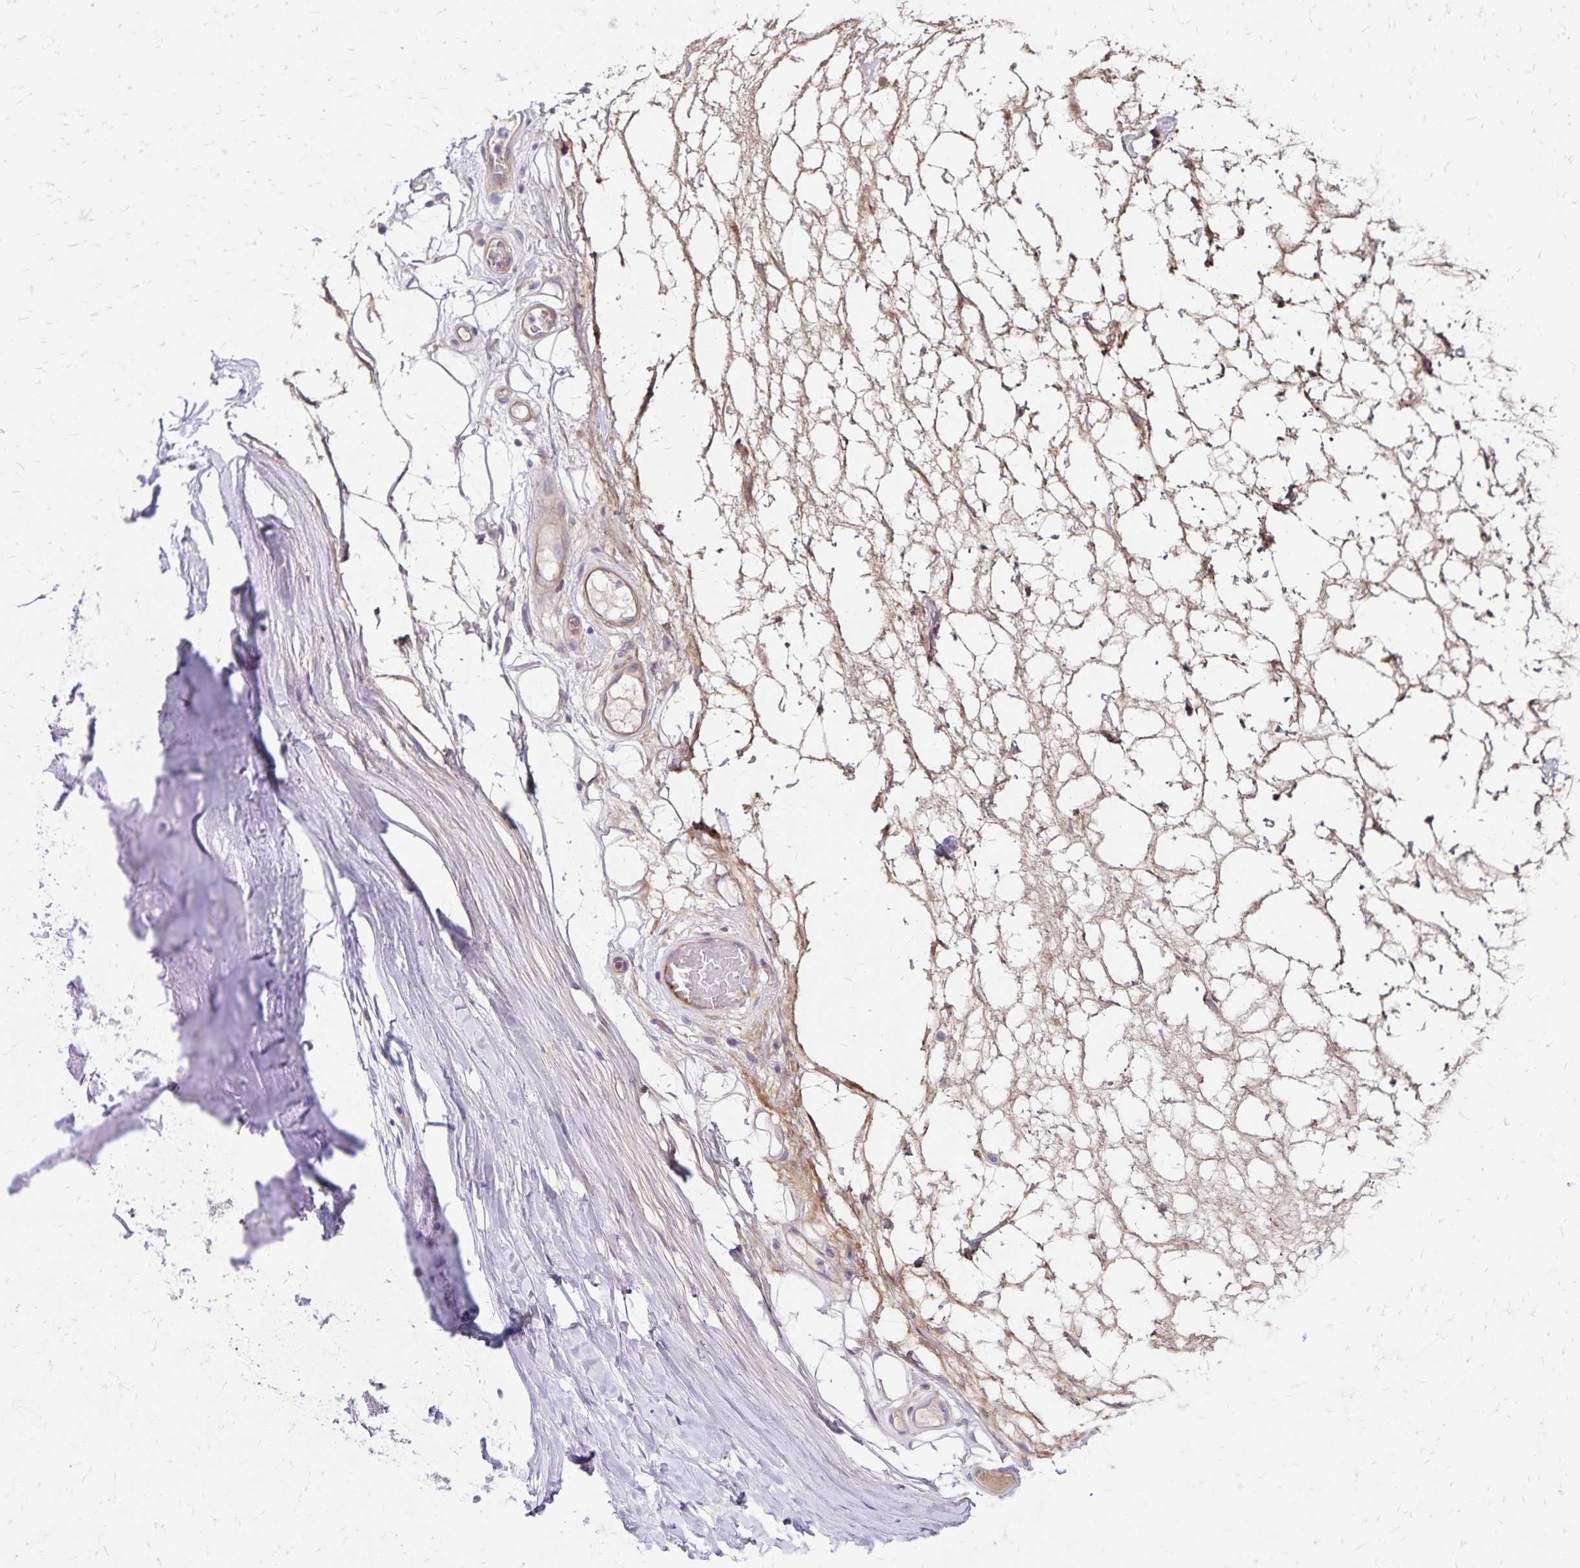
{"staining": {"intensity": "weak", "quantity": "<25%", "location": "cytoplasmic/membranous"}, "tissue": "adipose tissue", "cell_type": "Adipocytes", "image_type": "normal", "snomed": [{"axis": "morphology", "description": "Normal tissue, NOS"}, {"axis": "topography", "description": "Lymph node"}, {"axis": "topography", "description": "Cartilage tissue"}, {"axis": "topography", "description": "Nasopharynx"}], "caption": "IHC image of benign adipose tissue: human adipose tissue stained with DAB (3,3'-diaminobenzidine) demonstrates no significant protein positivity in adipocytes. (Brightfield microscopy of DAB immunohistochemistry (IHC) at high magnification).", "gene": "NECAP1", "patient": {"sex": "male", "age": 63}}